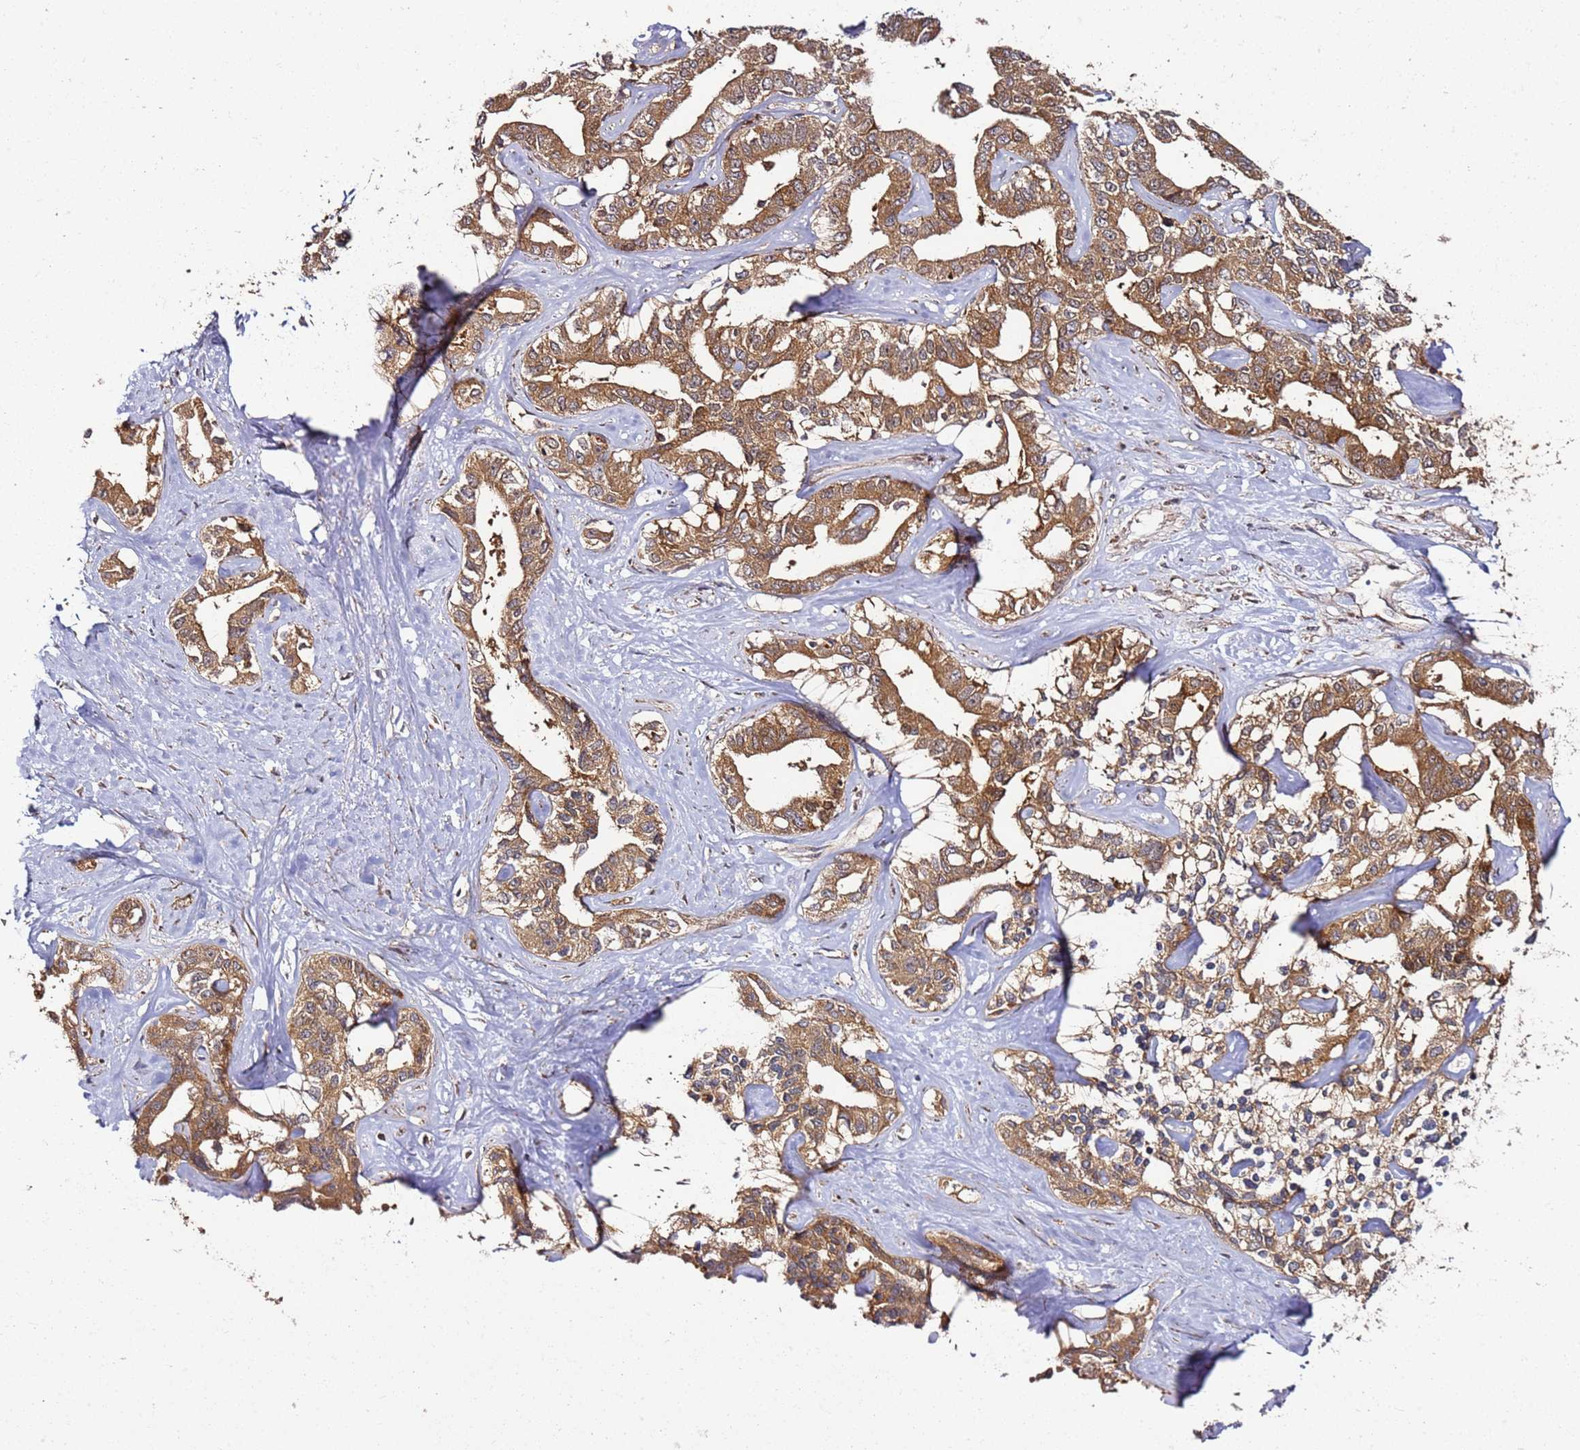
{"staining": {"intensity": "strong", "quantity": ">75%", "location": "cytoplasmic/membranous"}, "tissue": "liver cancer", "cell_type": "Tumor cells", "image_type": "cancer", "snomed": [{"axis": "morphology", "description": "Cholangiocarcinoma"}, {"axis": "topography", "description": "Liver"}], "caption": "Human liver cancer stained for a protein (brown) displays strong cytoplasmic/membranous positive staining in about >75% of tumor cells.", "gene": "TM2D2", "patient": {"sex": "male", "age": 59}}